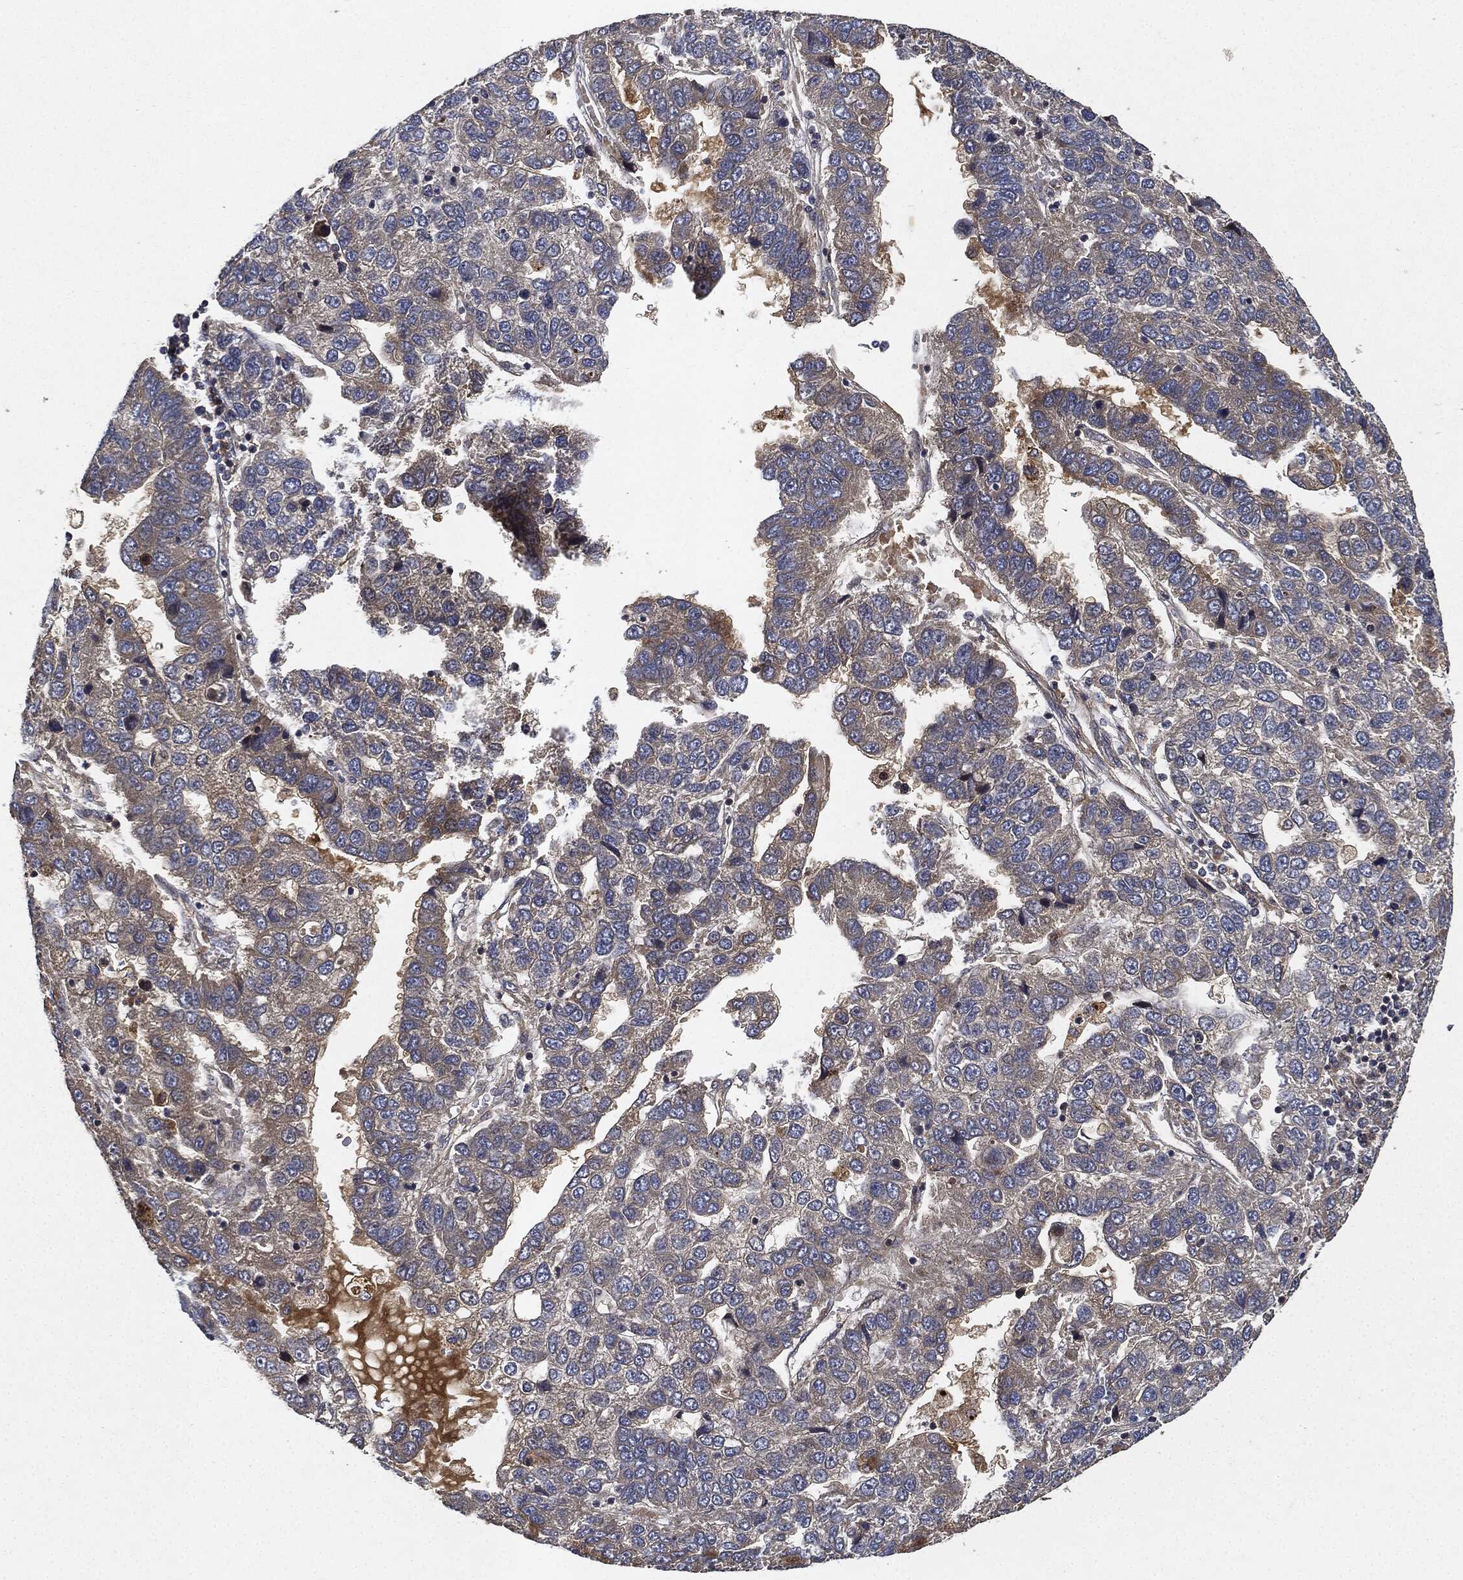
{"staining": {"intensity": "weak", "quantity": "<25%", "location": "cytoplasmic/membranous"}, "tissue": "pancreatic cancer", "cell_type": "Tumor cells", "image_type": "cancer", "snomed": [{"axis": "morphology", "description": "Adenocarcinoma, NOS"}, {"axis": "topography", "description": "Pancreas"}], "caption": "Immunohistochemistry photomicrograph of pancreatic cancer stained for a protein (brown), which shows no expression in tumor cells.", "gene": "MLST8", "patient": {"sex": "female", "age": 61}}